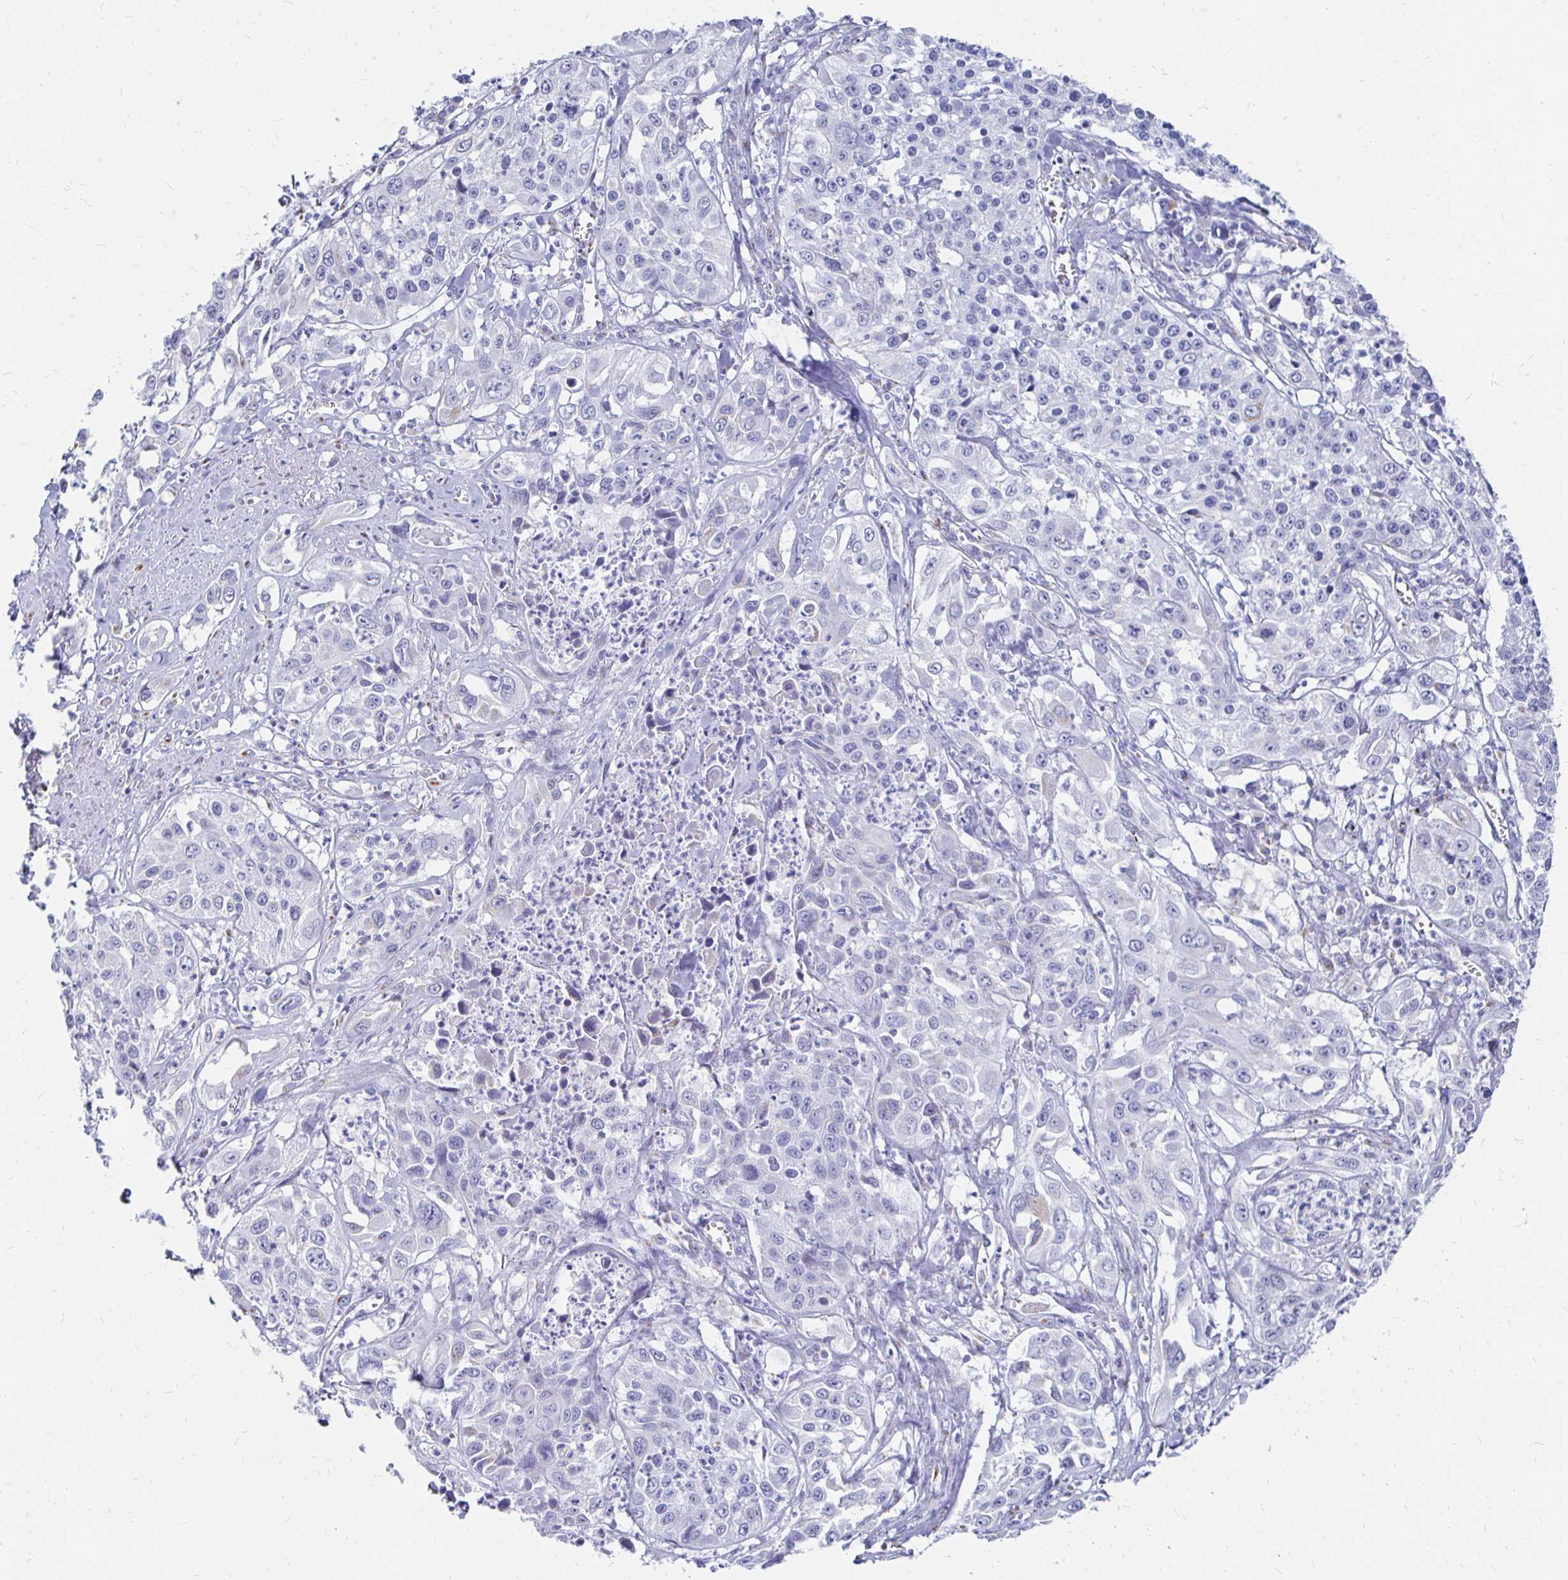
{"staining": {"intensity": "negative", "quantity": "none", "location": "none"}, "tissue": "lung cancer", "cell_type": "Tumor cells", "image_type": "cancer", "snomed": [{"axis": "morphology", "description": "Squamous cell carcinoma, NOS"}, {"axis": "morphology", "description": "Squamous cell carcinoma, metastatic, NOS"}, {"axis": "topography", "description": "Lung"}, {"axis": "topography", "description": "Pleura, NOS"}], "caption": "DAB immunohistochemical staining of lung cancer demonstrates no significant staining in tumor cells. Nuclei are stained in blue.", "gene": "PAGE4", "patient": {"sex": "male", "age": 72}}